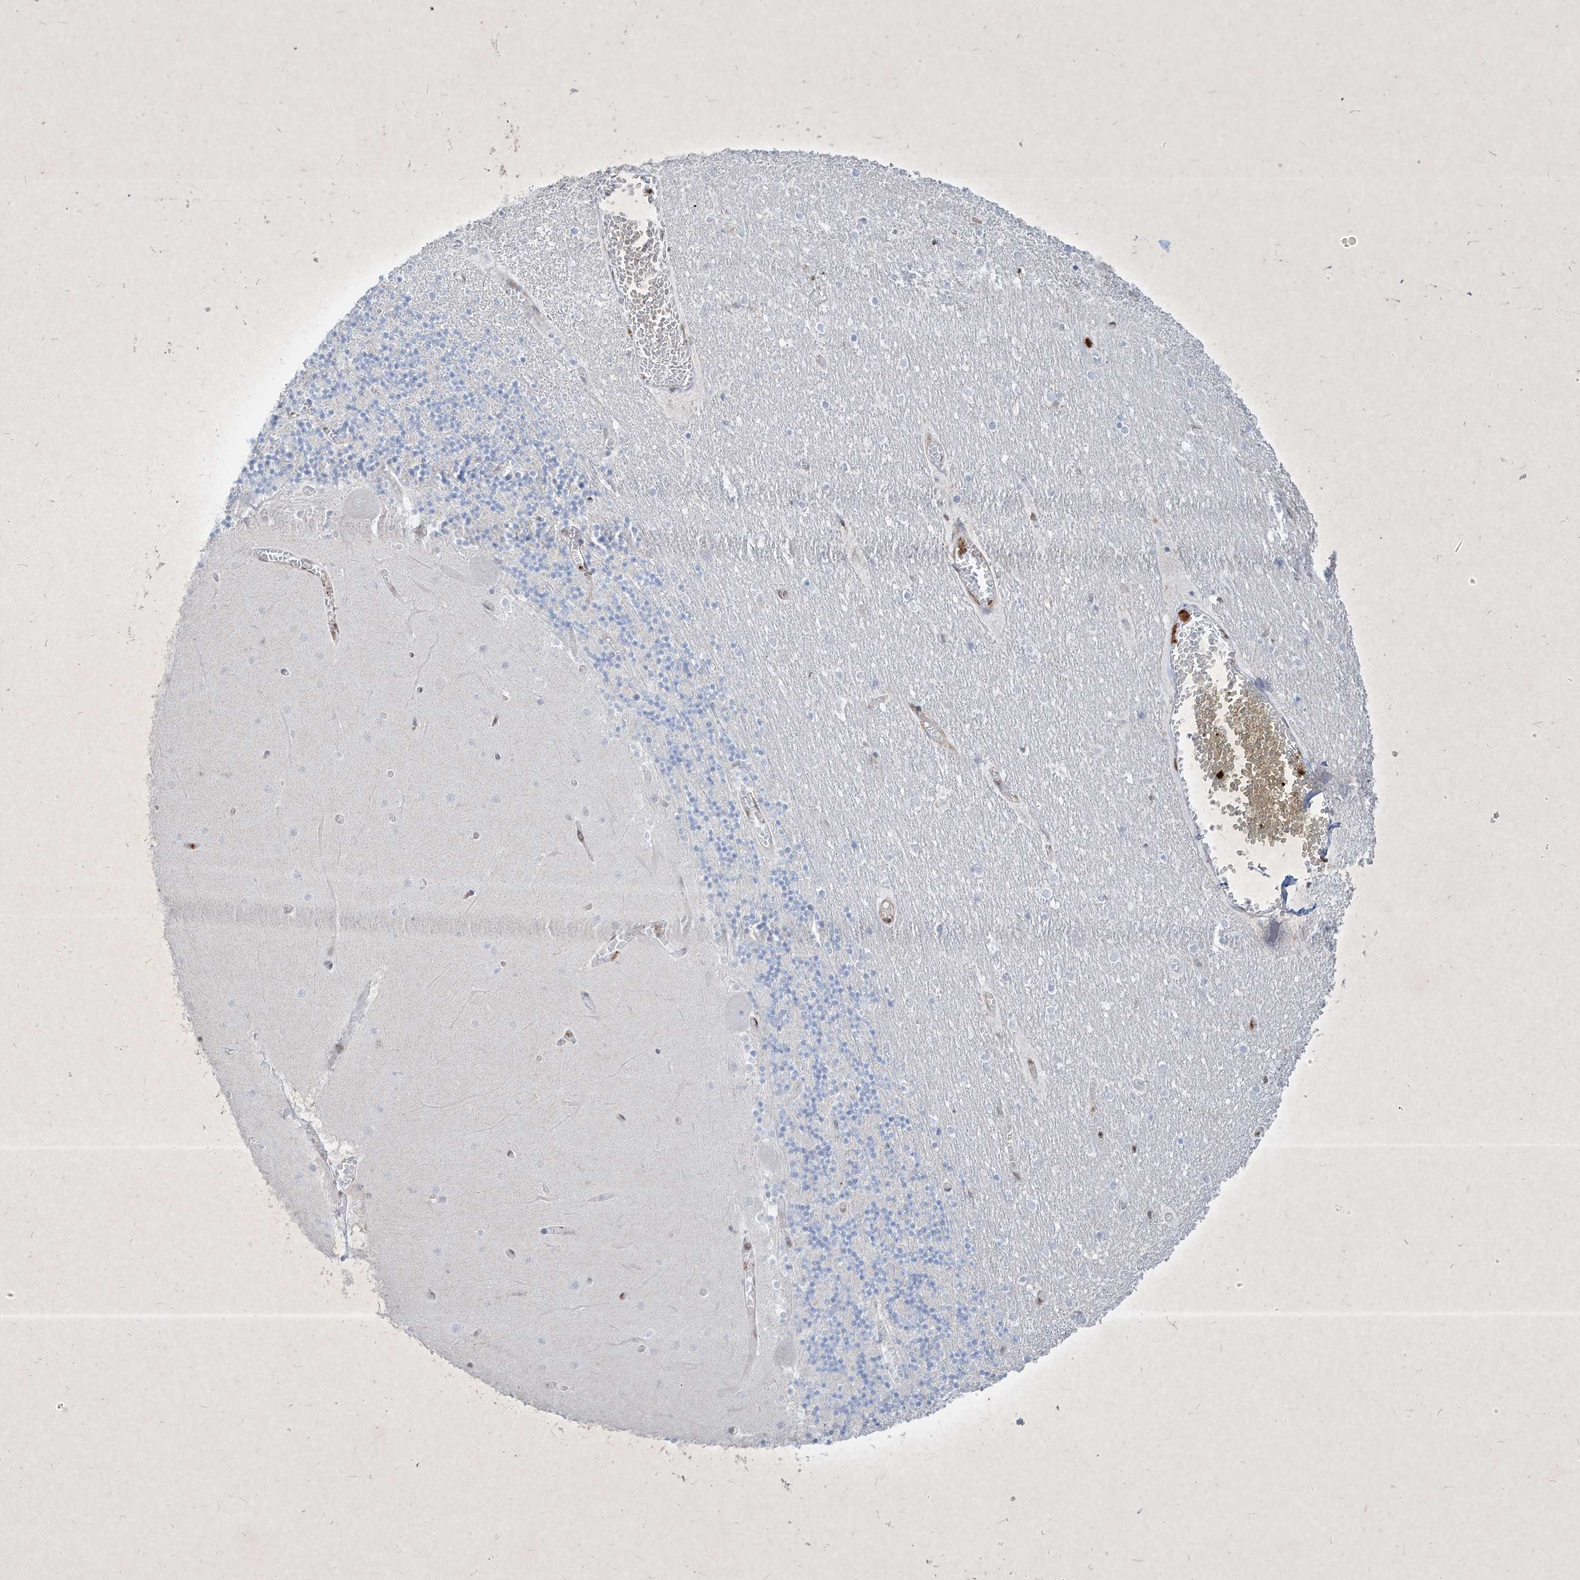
{"staining": {"intensity": "negative", "quantity": "none", "location": "none"}, "tissue": "cerebellum", "cell_type": "Cells in granular layer", "image_type": "normal", "snomed": [{"axis": "morphology", "description": "Normal tissue, NOS"}, {"axis": "topography", "description": "Cerebellum"}], "caption": "Cerebellum was stained to show a protein in brown. There is no significant staining in cells in granular layer.", "gene": "PSMB10", "patient": {"sex": "female", "age": 28}}